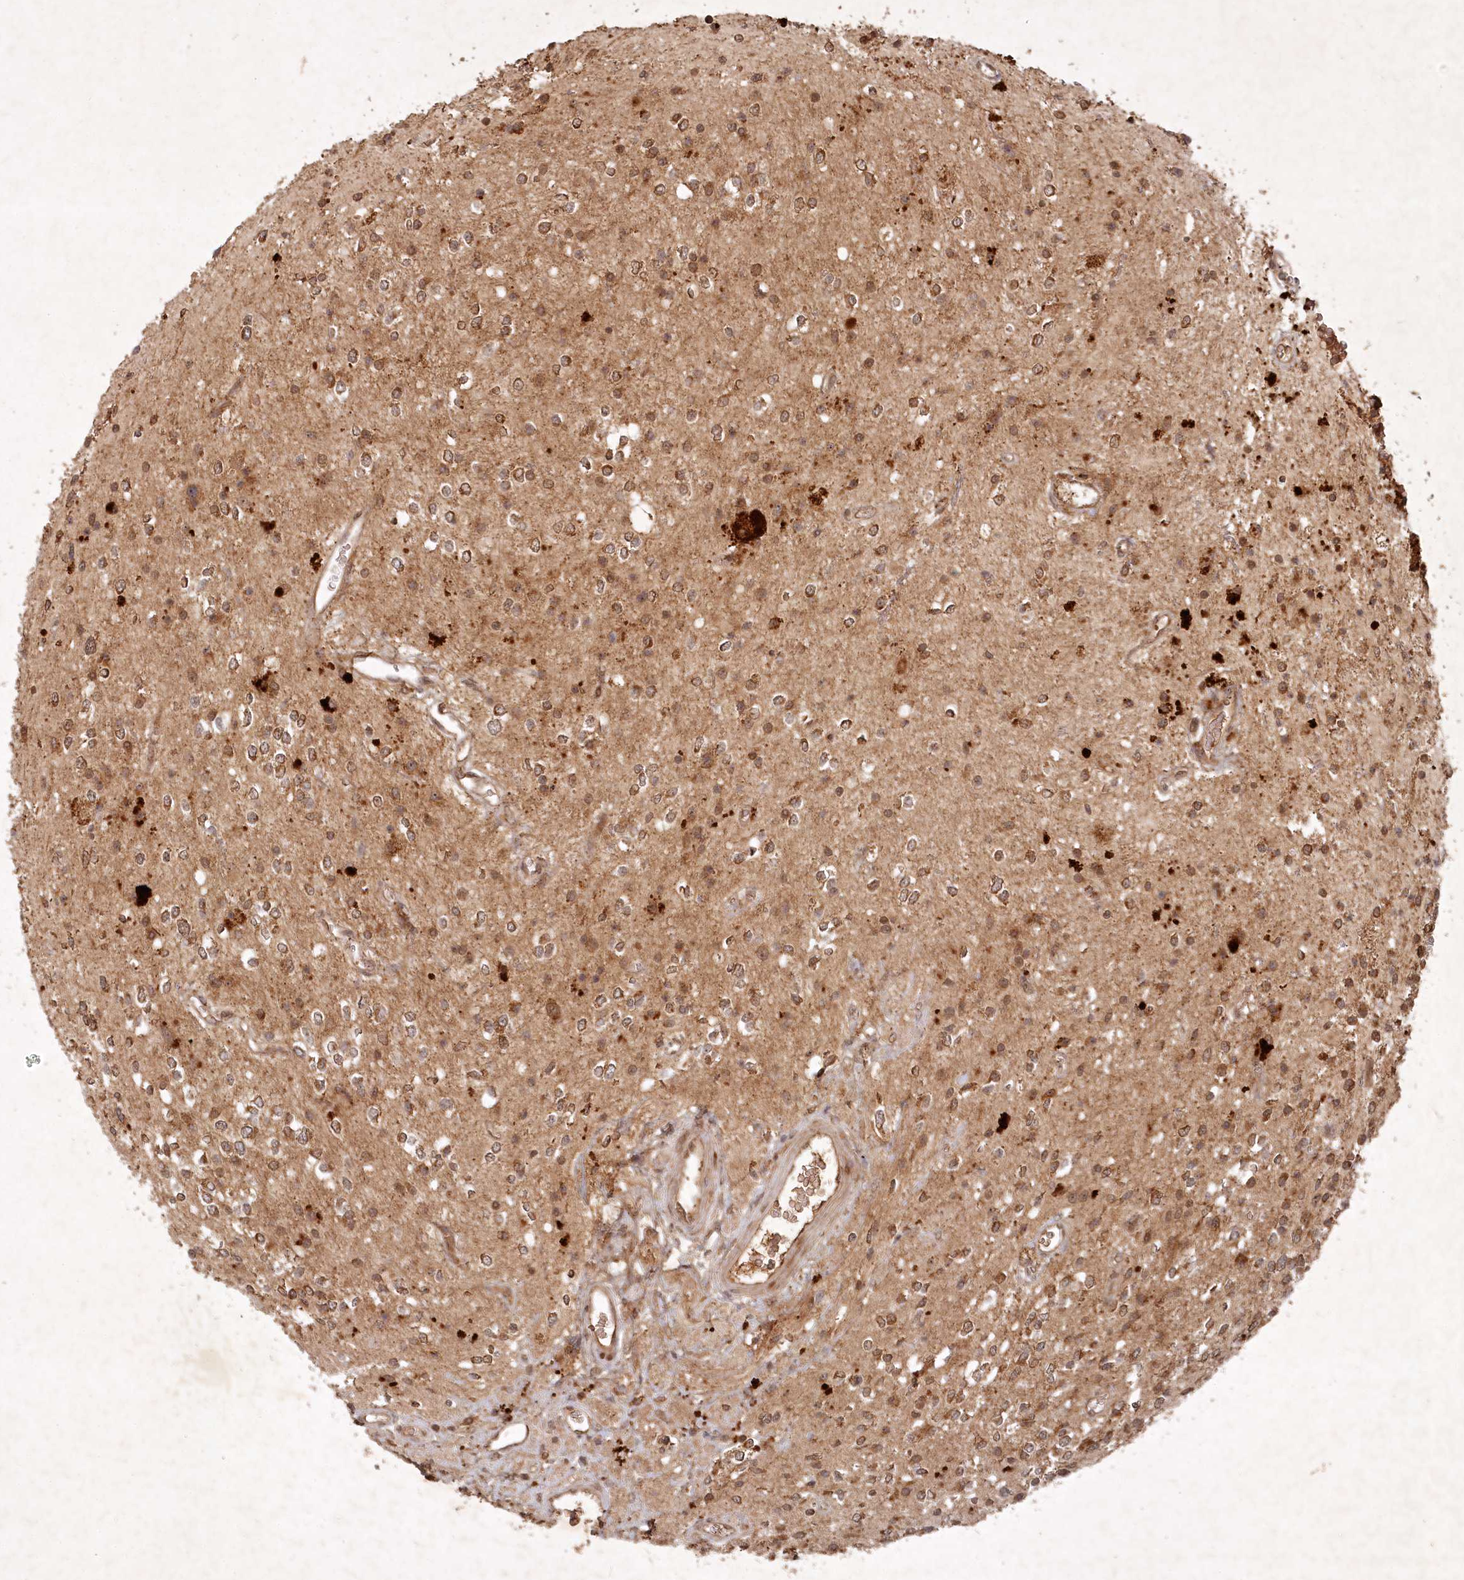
{"staining": {"intensity": "moderate", "quantity": ">75%", "location": "cytoplasmic/membranous,nuclear"}, "tissue": "glioma", "cell_type": "Tumor cells", "image_type": "cancer", "snomed": [{"axis": "morphology", "description": "Glioma, malignant, High grade"}, {"axis": "topography", "description": "Brain"}], "caption": "Moderate cytoplasmic/membranous and nuclear protein positivity is identified in about >75% of tumor cells in malignant high-grade glioma.", "gene": "UNC93A", "patient": {"sex": "male", "age": 34}}